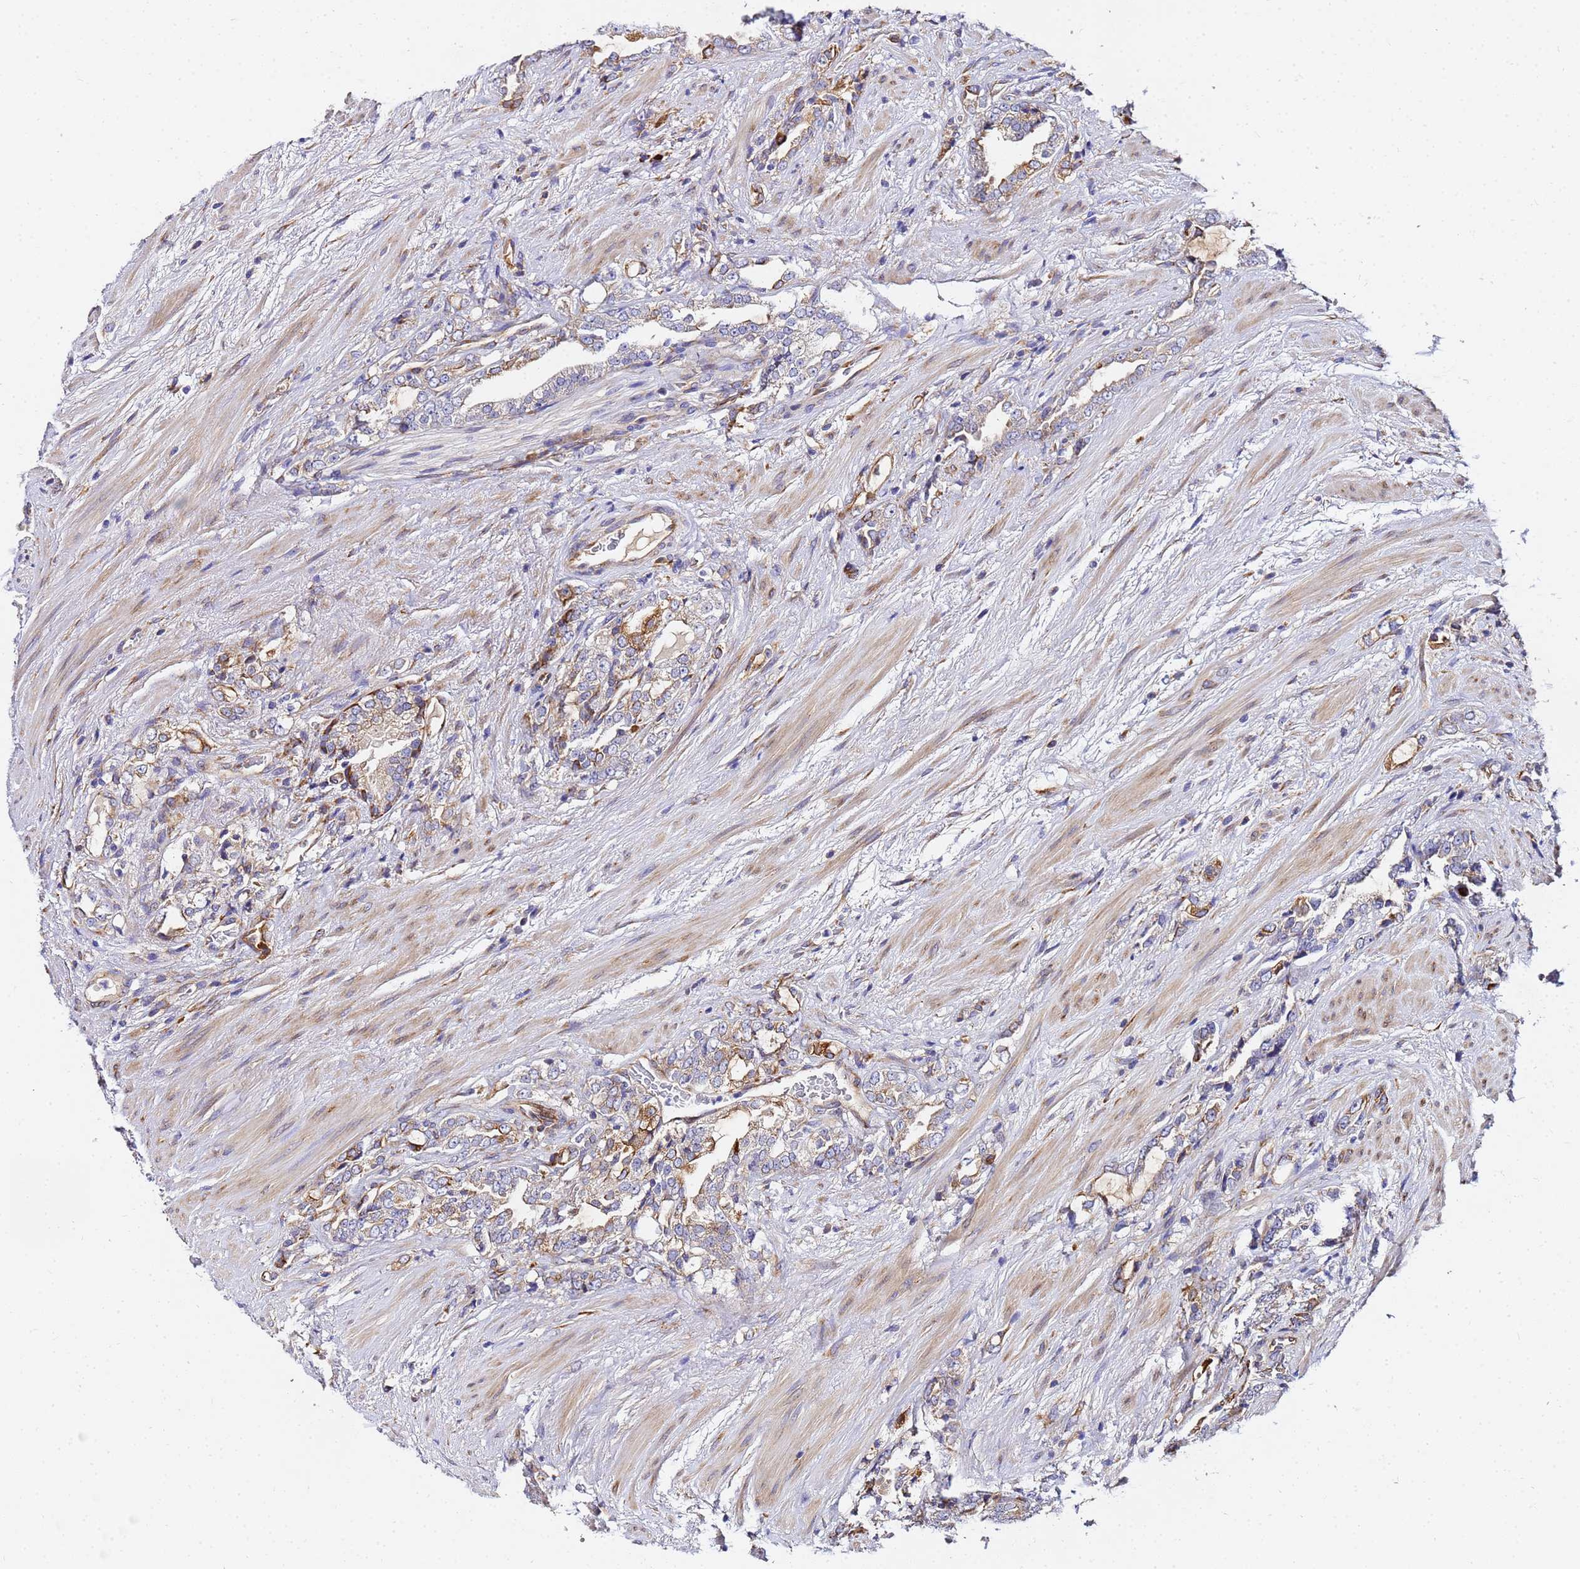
{"staining": {"intensity": "weak", "quantity": "<25%", "location": "cytoplasmic/membranous"}, "tissue": "prostate cancer", "cell_type": "Tumor cells", "image_type": "cancer", "snomed": [{"axis": "morphology", "description": "Adenocarcinoma, High grade"}, {"axis": "topography", "description": "Prostate"}], "caption": "IHC histopathology image of human high-grade adenocarcinoma (prostate) stained for a protein (brown), which shows no expression in tumor cells.", "gene": "POM121", "patient": {"sex": "male", "age": 64}}